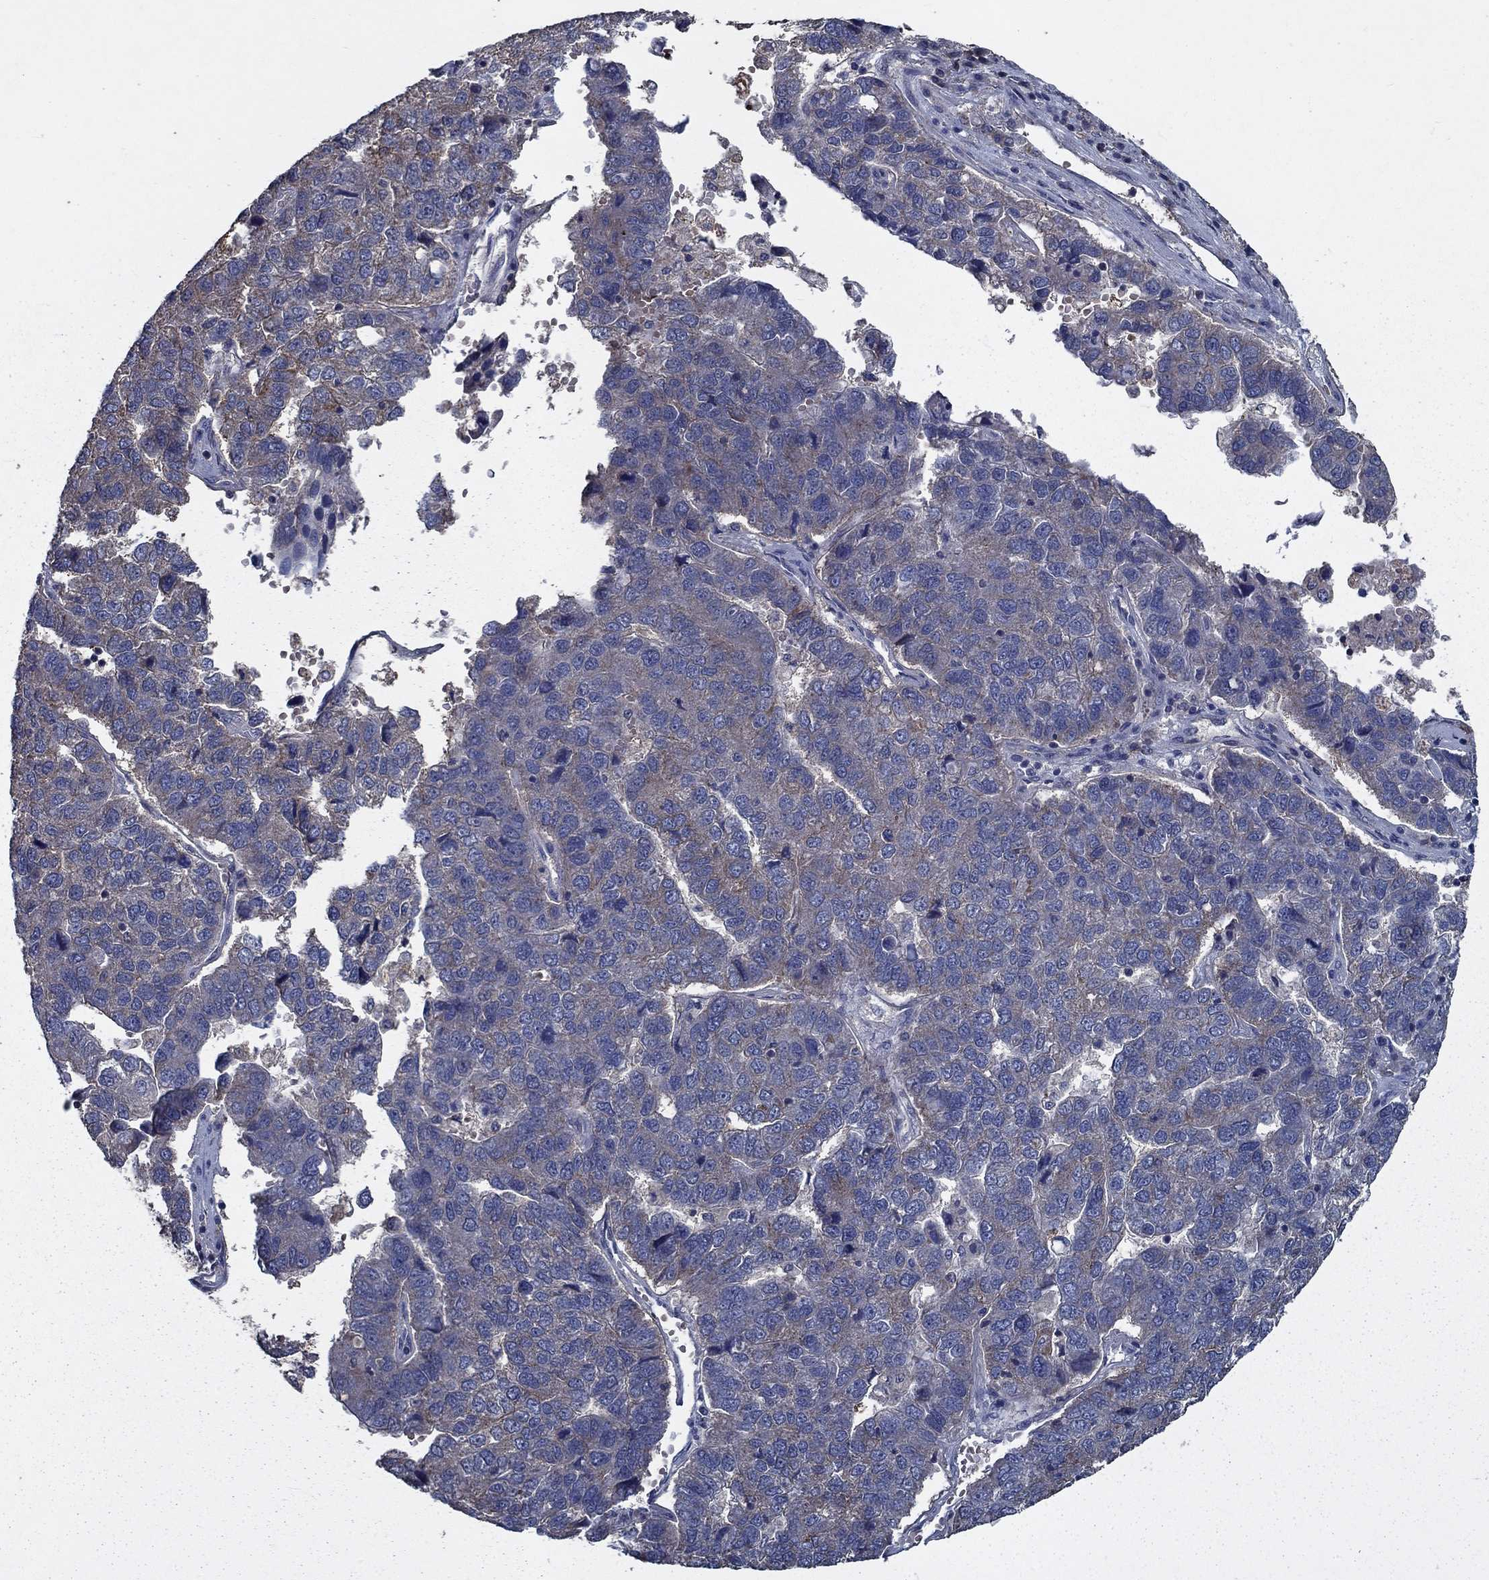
{"staining": {"intensity": "weak", "quantity": "<25%", "location": "cytoplasmic/membranous"}, "tissue": "pancreatic cancer", "cell_type": "Tumor cells", "image_type": "cancer", "snomed": [{"axis": "morphology", "description": "Adenocarcinoma, NOS"}, {"axis": "topography", "description": "Pancreas"}], "caption": "There is no significant expression in tumor cells of pancreatic cancer (adenocarcinoma).", "gene": "SLC44A1", "patient": {"sex": "female", "age": 61}}